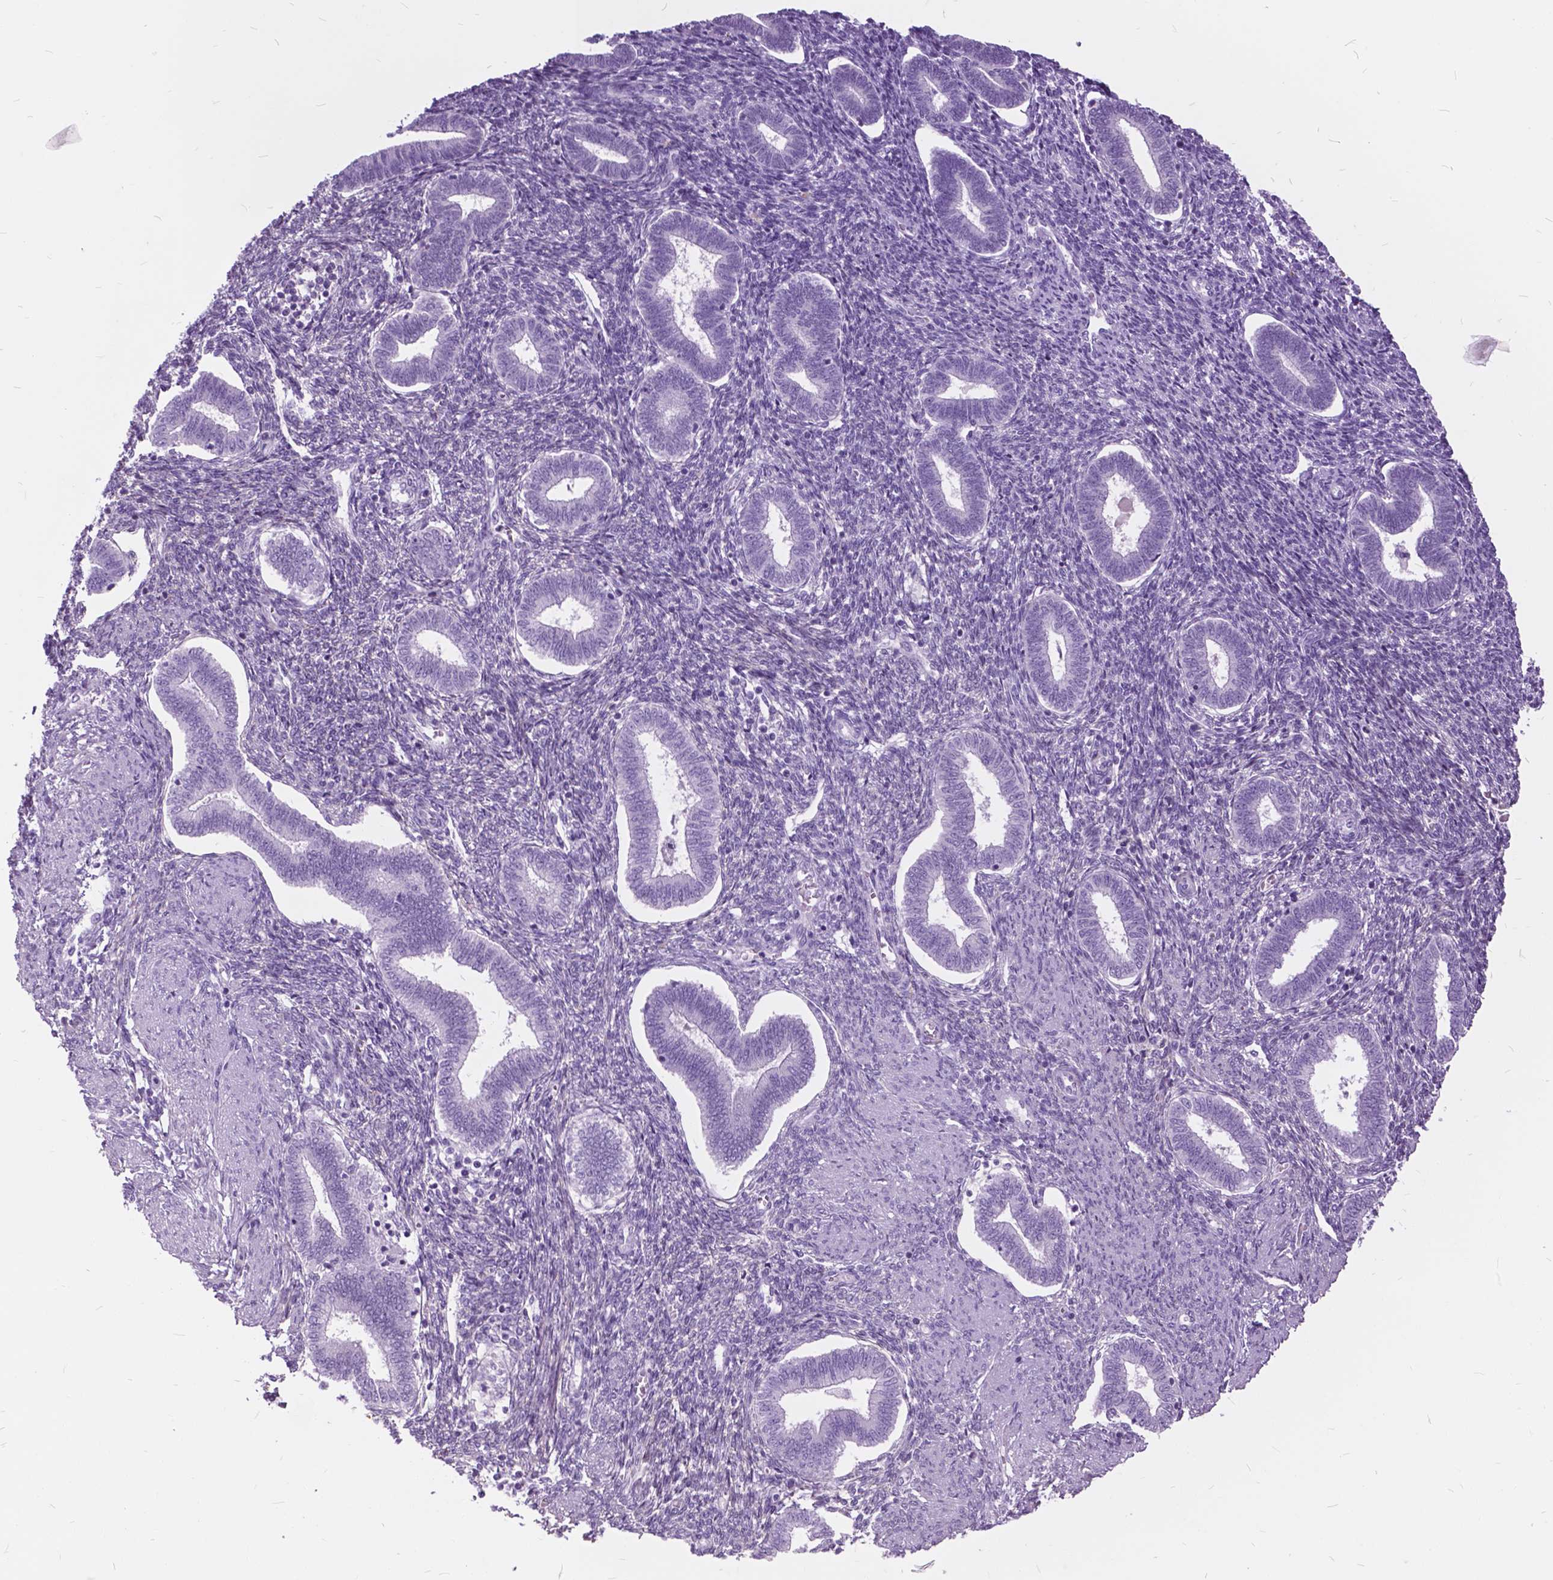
{"staining": {"intensity": "weak", "quantity": "<25%", "location": "cytoplasmic/membranous"}, "tissue": "endometrium", "cell_type": "Cells in endometrial stroma", "image_type": "normal", "snomed": [{"axis": "morphology", "description": "Normal tissue, NOS"}, {"axis": "topography", "description": "Endometrium"}], "caption": "An immunohistochemistry micrograph of benign endometrium is shown. There is no staining in cells in endometrial stroma of endometrium.", "gene": "GDF9", "patient": {"sex": "female", "age": 42}}